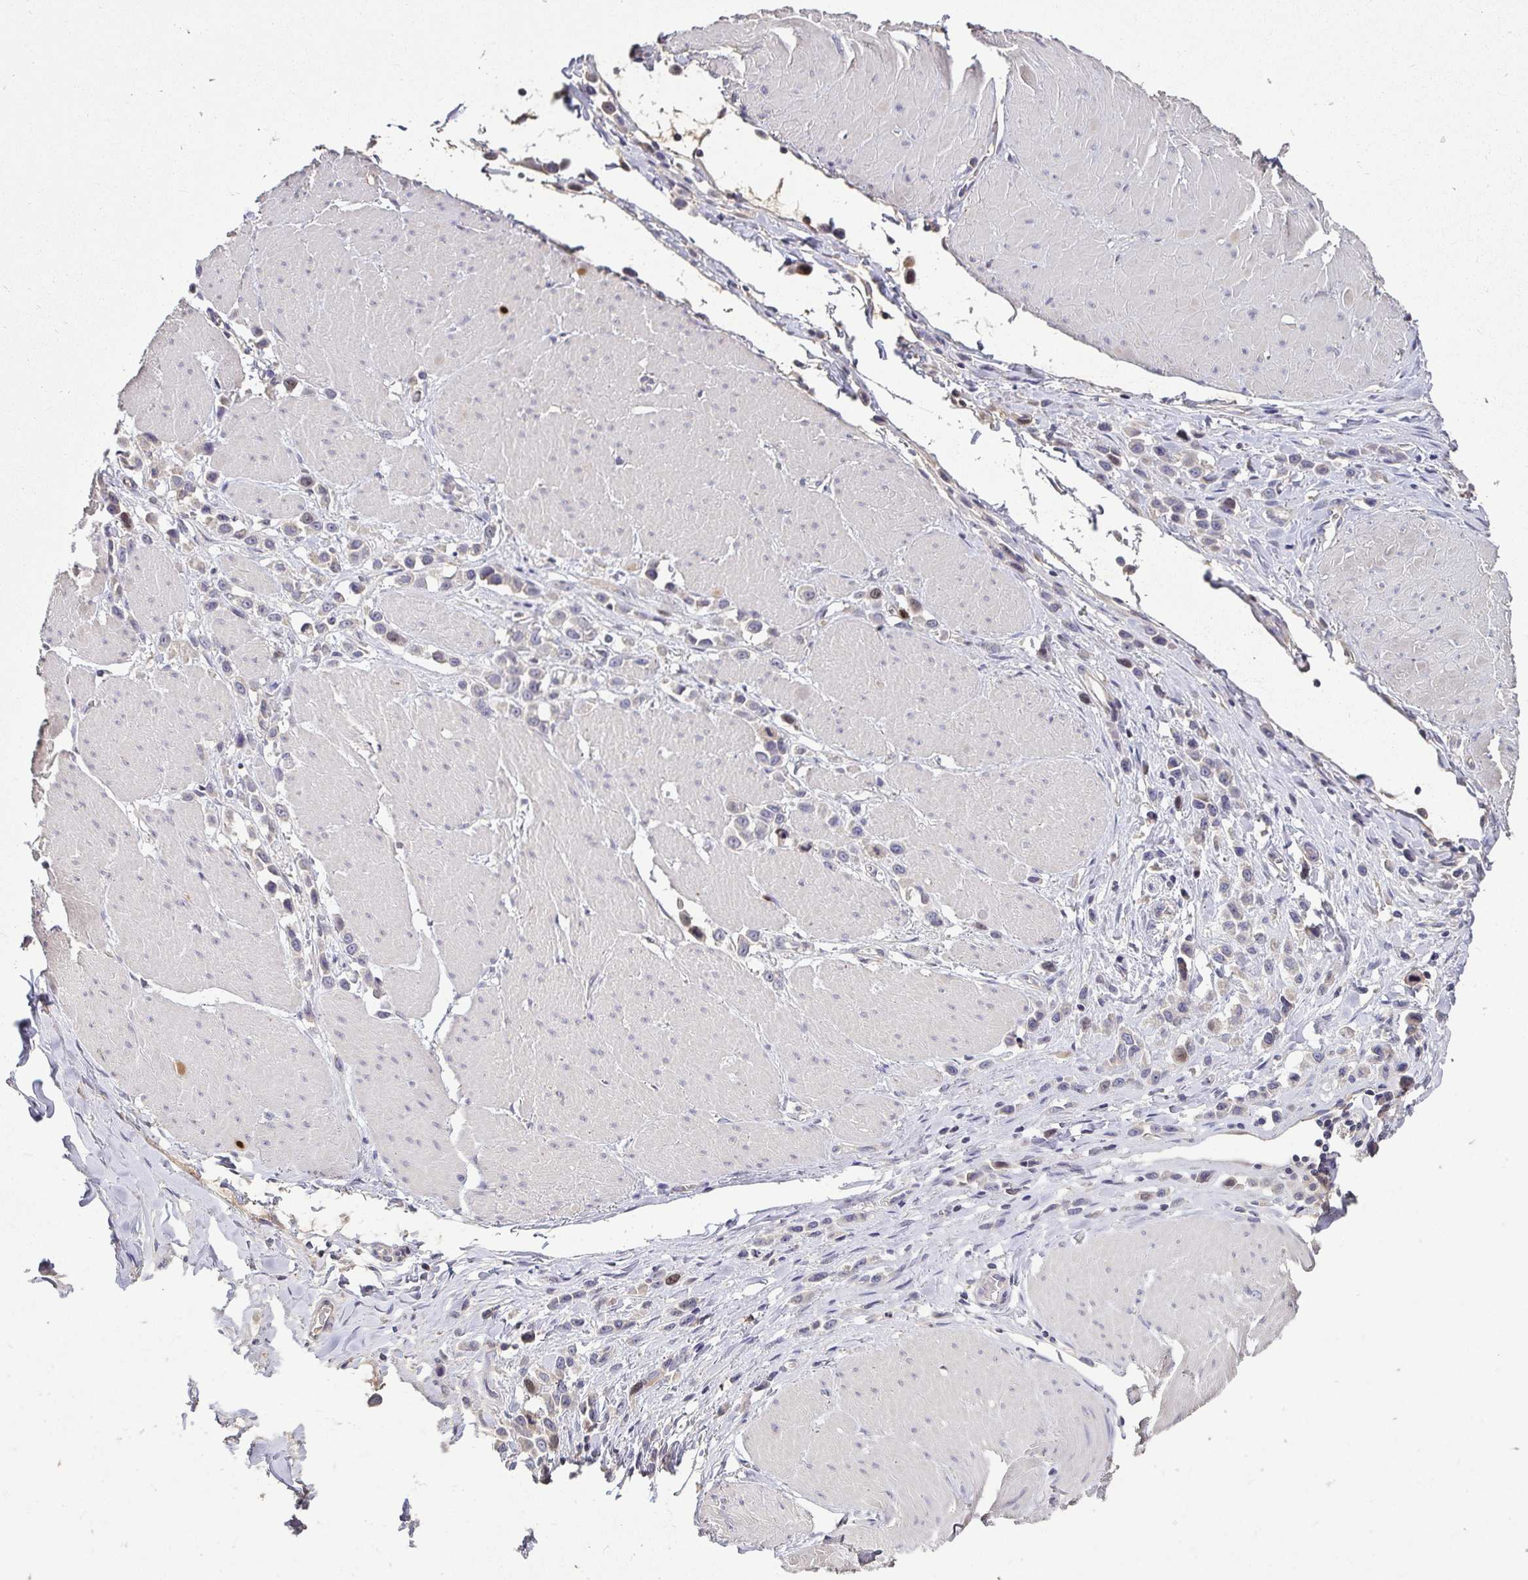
{"staining": {"intensity": "negative", "quantity": "none", "location": "none"}, "tissue": "stomach cancer", "cell_type": "Tumor cells", "image_type": "cancer", "snomed": [{"axis": "morphology", "description": "Adenocarcinoma, NOS"}, {"axis": "topography", "description": "Stomach"}], "caption": "Immunohistochemistry (IHC) of human stomach cancer (adenocarcinoma) demonstrates no expression in tumor cells.", "gene": "ANLN", "patient": {"sex": "male", "age": 47}}